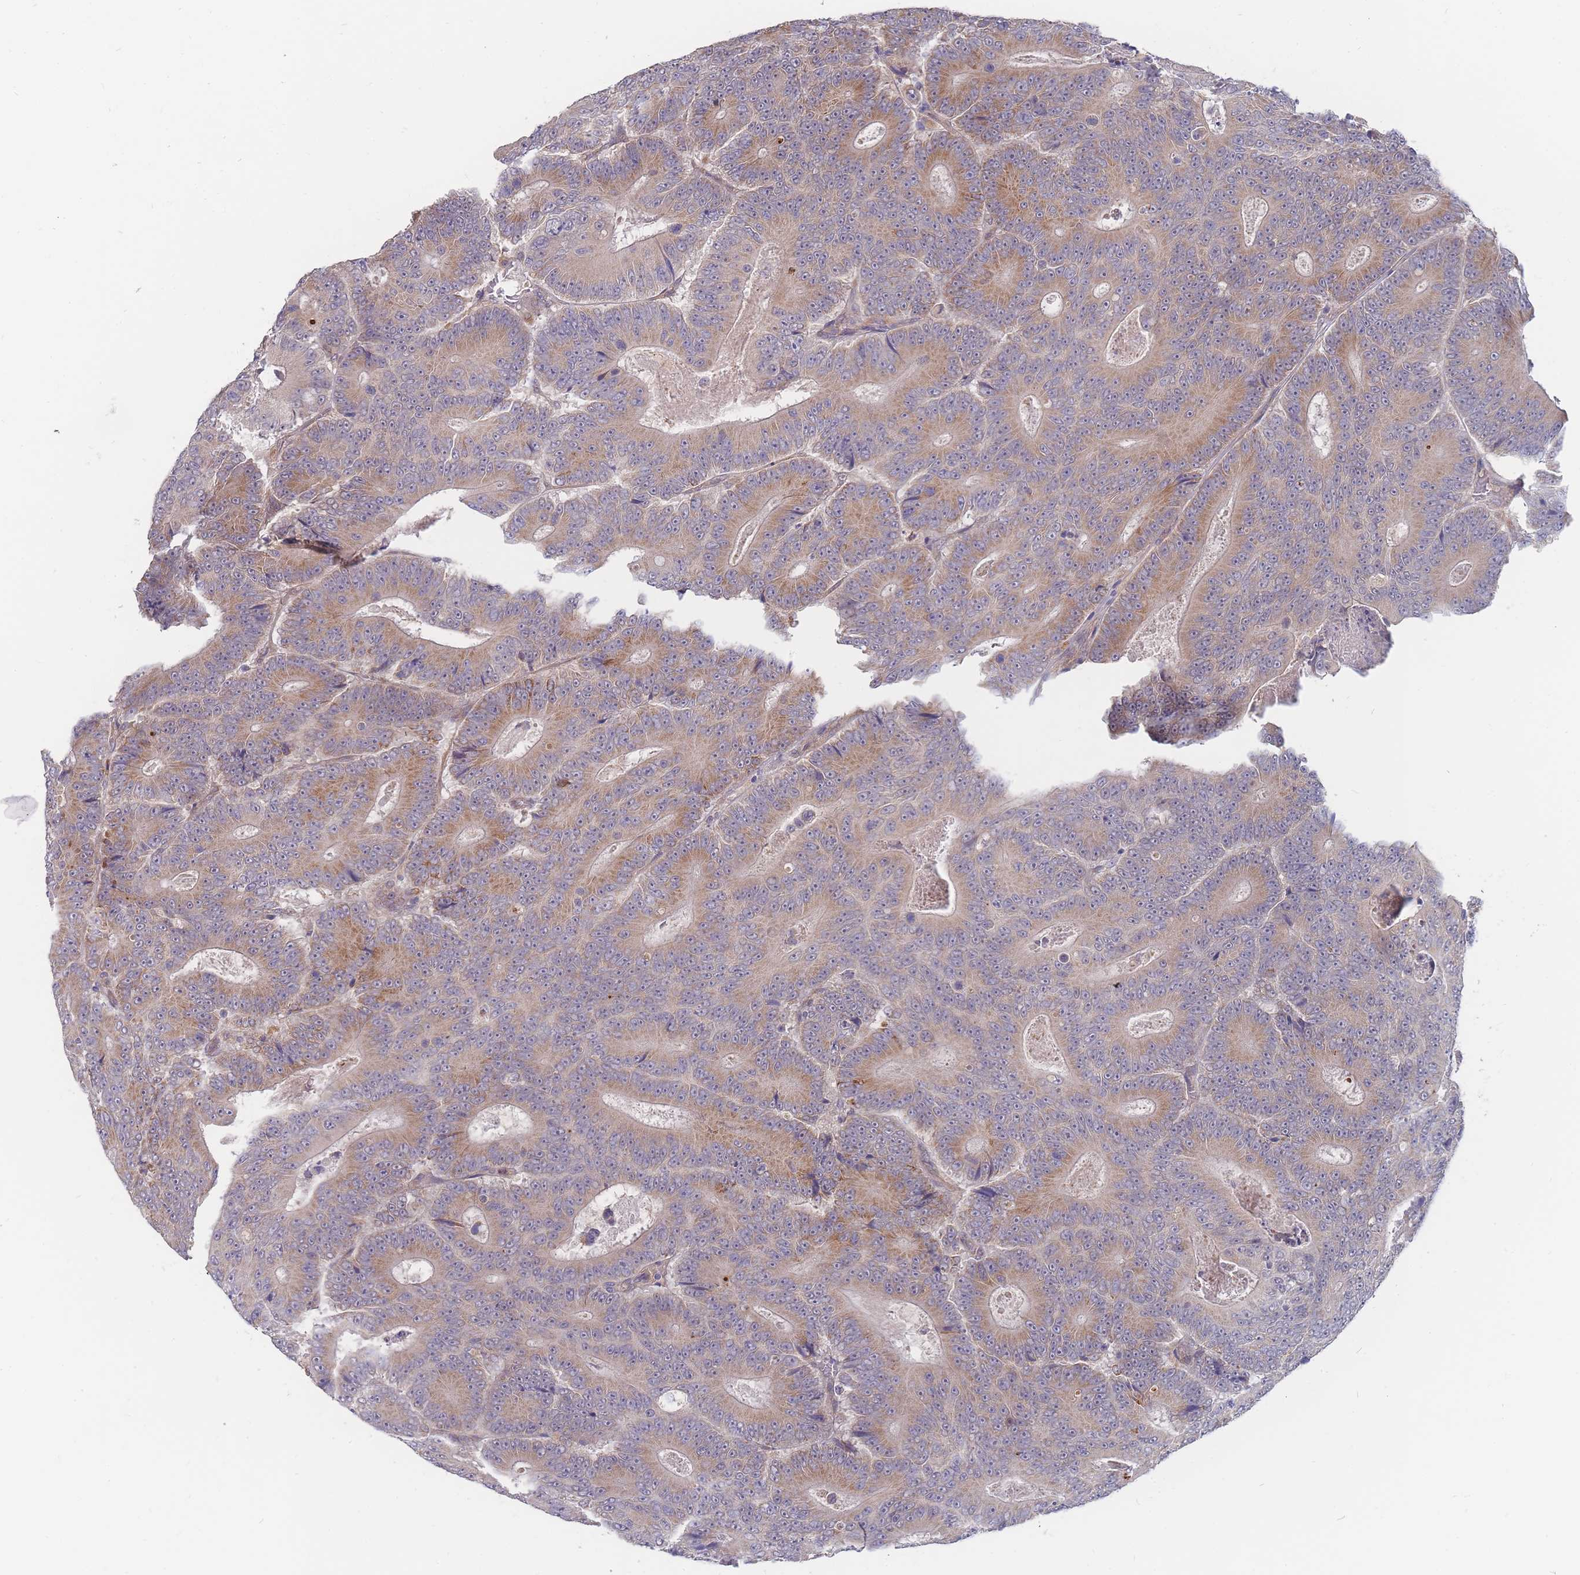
{"staining": {"intensity": "moderate", "quantity": ">75%", "location": "cytoplasmic/membranous"}, "tissue": "colorectal cancer", "cell_type": "Tumor cells", "image_type": "cancer", "snomed": [{"axis": "morphology", "description": "Adenocarcinoma, NOS"}, {"axis": "topography", "description": "Colon"}], "caption": "This is an image of immunohistochemistry staining of colorectal adenocarcinoma, which shows moderate expression in the cytoplasmic/membranous of tumor cells.", "gene": "NUB1", "patient": {"sex": "male", "age": 83}}